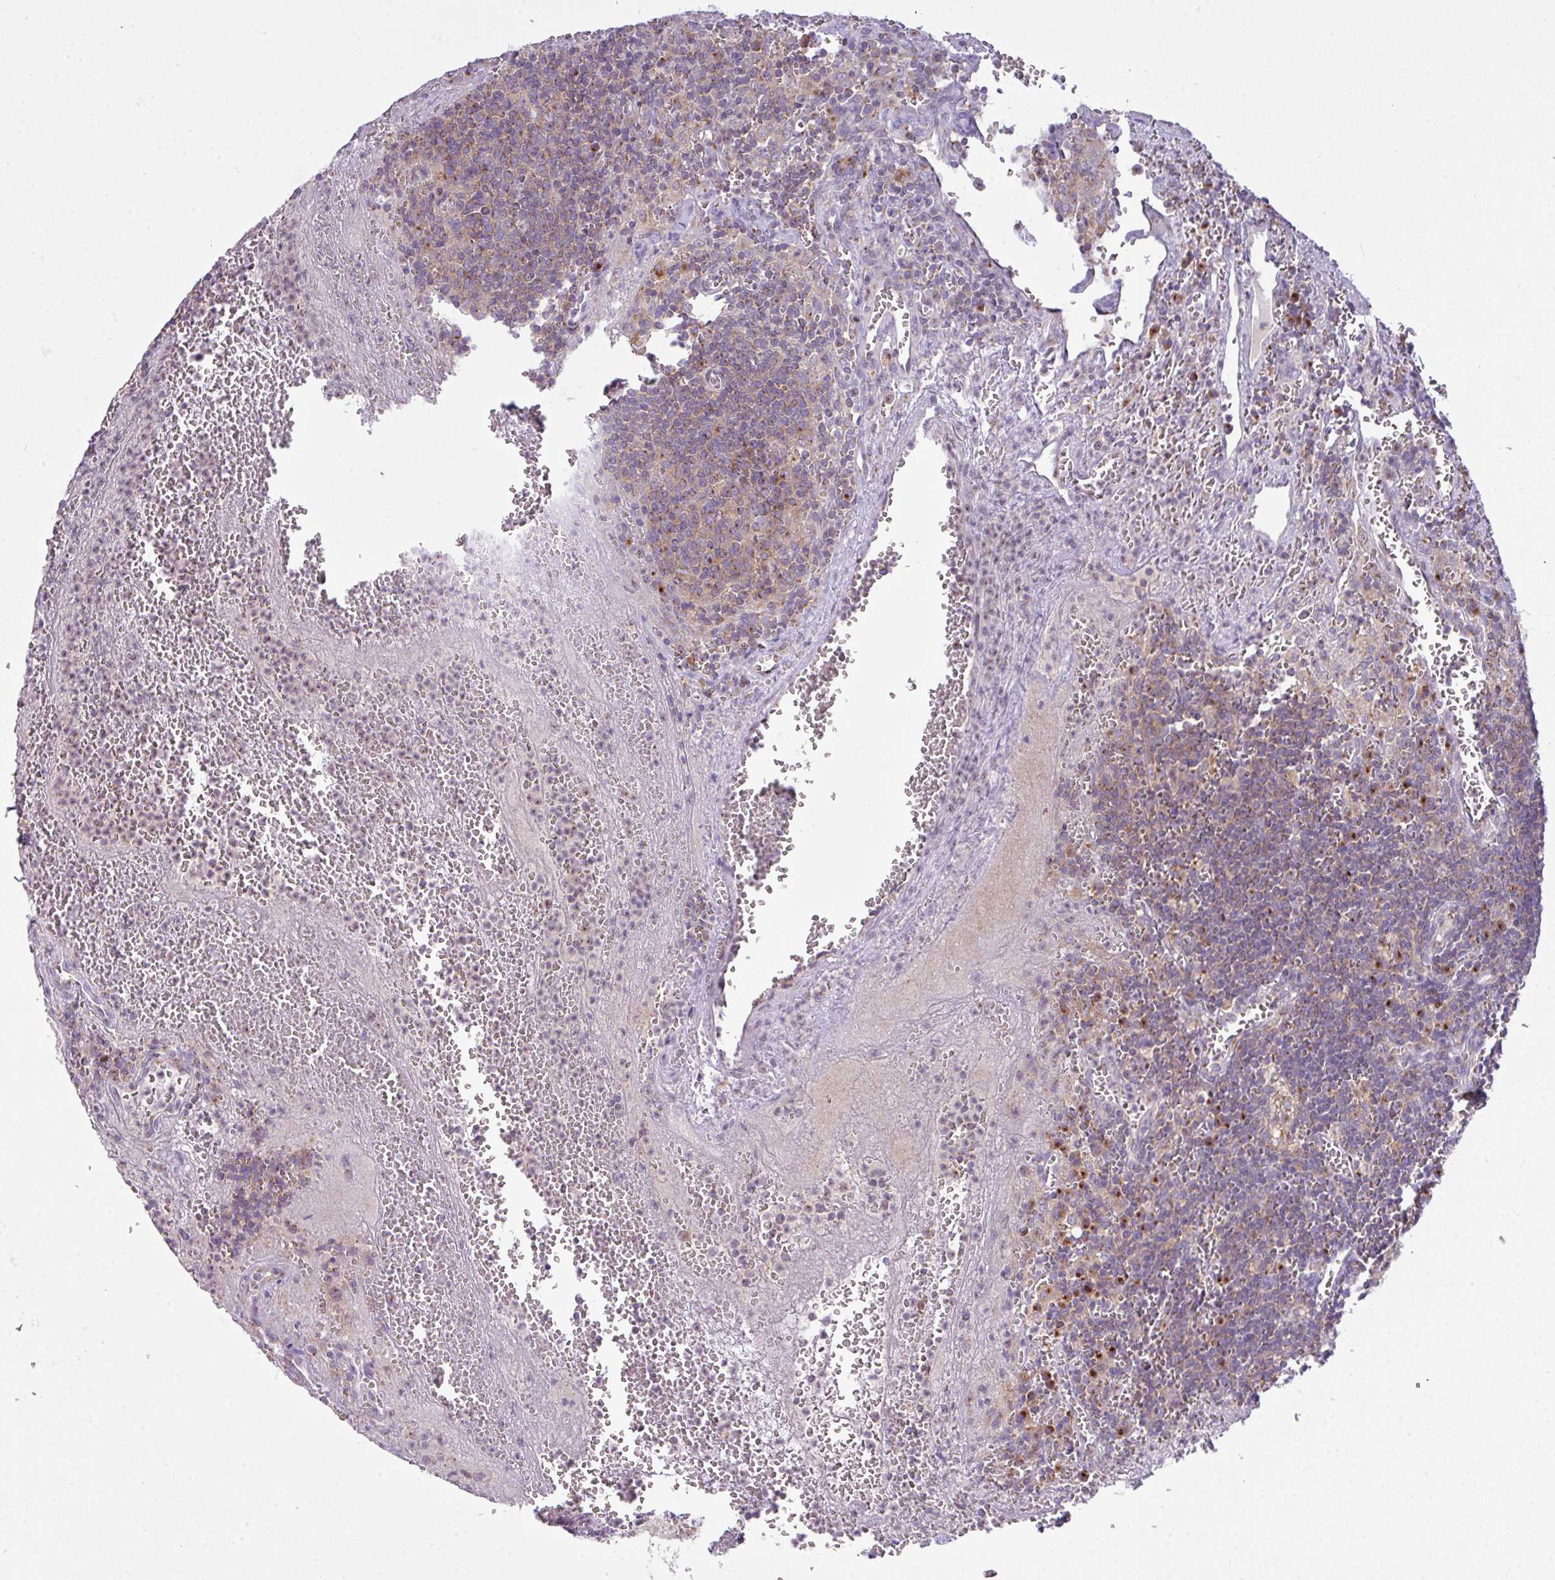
{"staining": {"intensity": "moderate", "quantity": "25%-75%", "location": "cytoplasmic/membranous"}, "tissue": "lymph node", "cell_type": "Germinal center cells", "image_type": "normal", "snomed": [{"axis": "morphology", "description": "Normal tissue, NOS"}, {"axis": "topography", "description": "Lymph node"}], "caption": "Immunohistochemistry of unremarkable human lymph node shows medium levels of moderate cytoplasmic/membranous positivity in approximately 25%-75% of germinal center cells.", "gene": "VTI1A", "patient": {"sex": "male", "age": 50}}